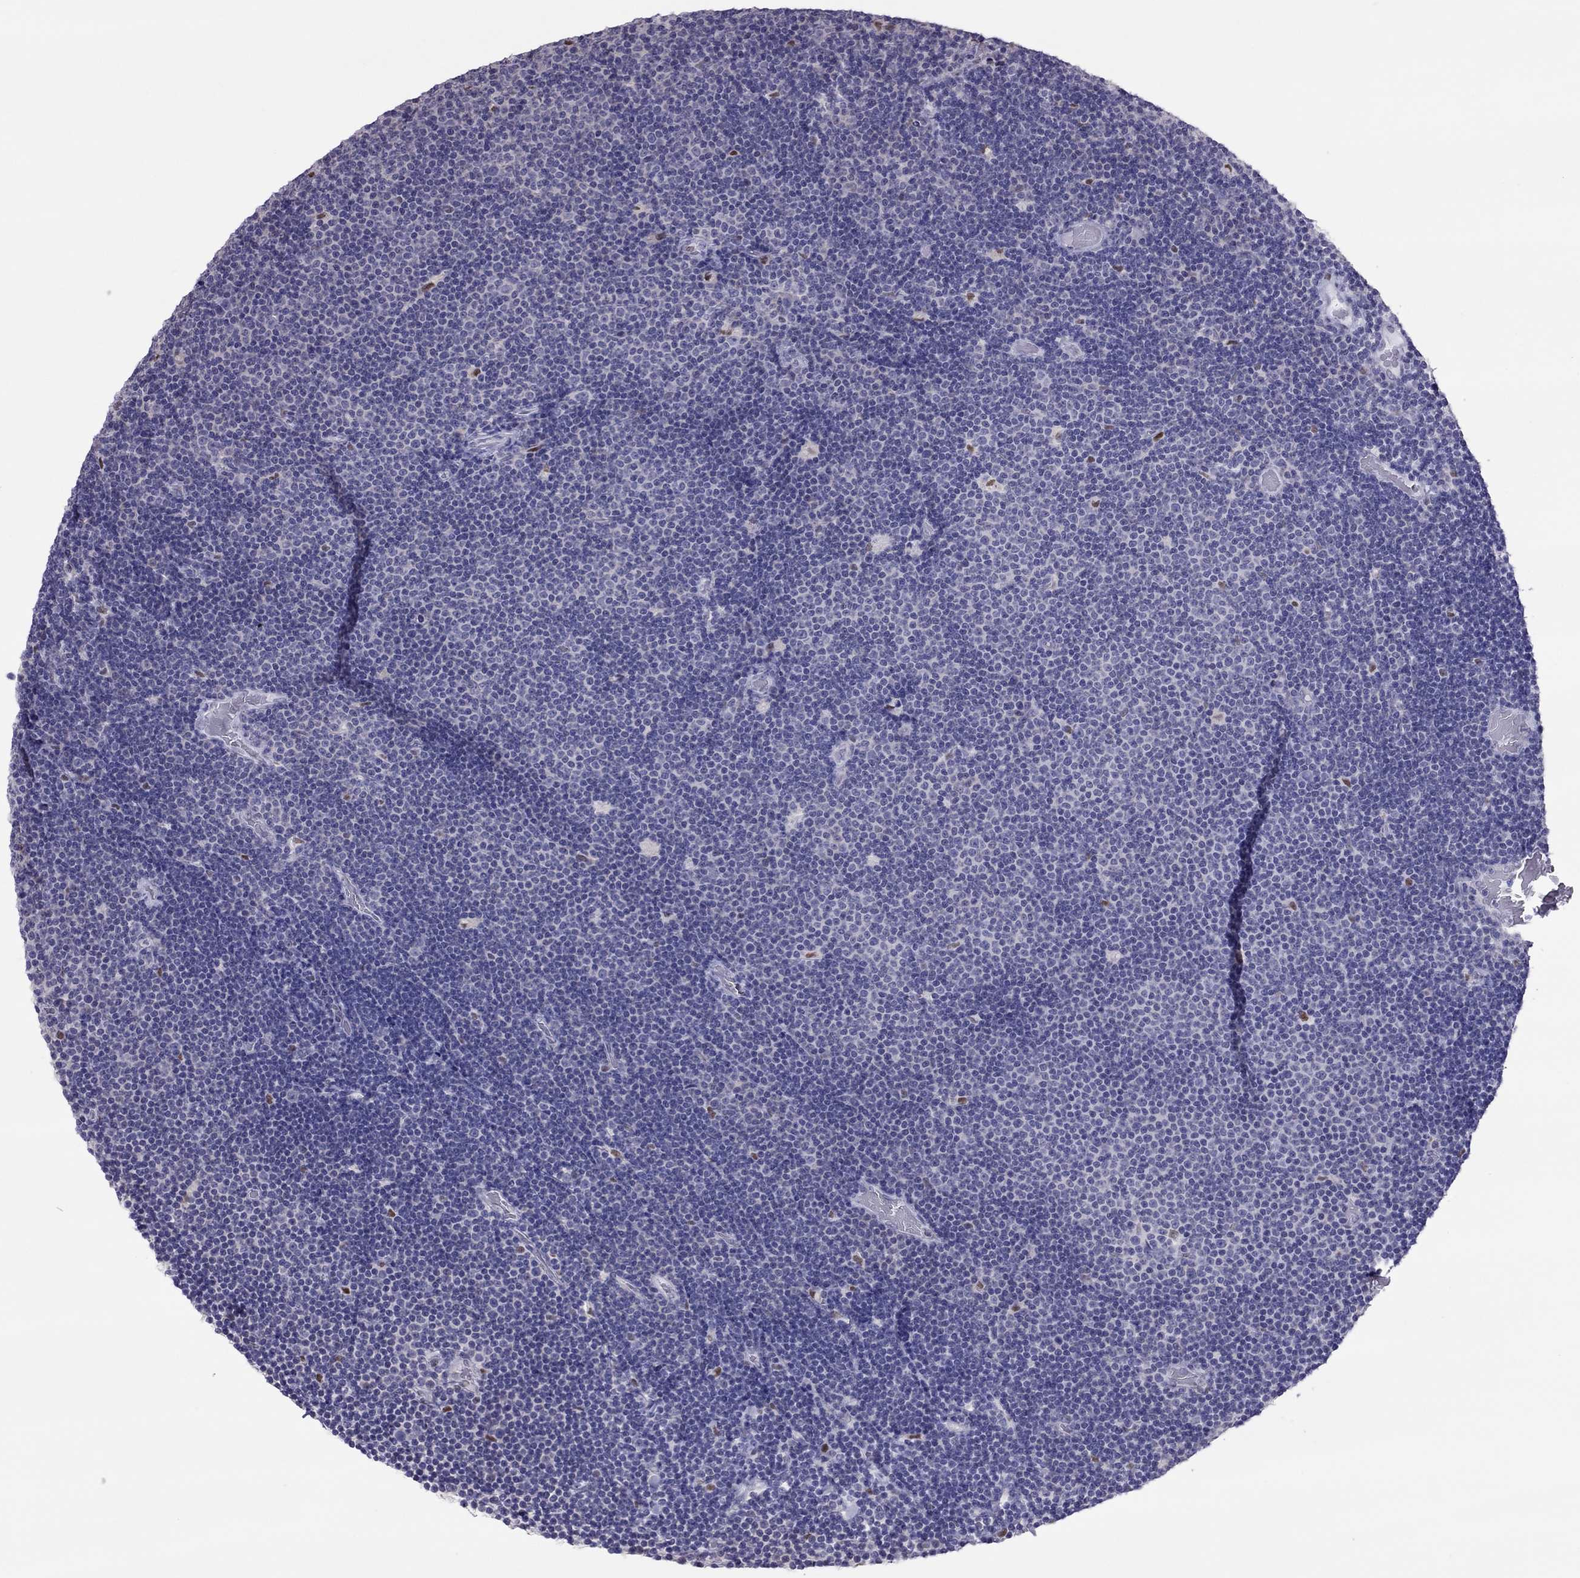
{"staining": {"intensity": "negative", "quantity": "none", "location": "none"}, "tissue": "lymphoma", "cell_type": "Tumor cells", "image_type": "cancer", "snomed": [{"axis": "morphology", "description": "Malignant lymphoma, non-Hodgkin's type, Low grade"}, {"axis": "topography", "description": "Brain"}], "caption": "The micrograph reveals no staining of tumor cells in lymphoma. (IHC, brightfield microscopy, high magnification).", "gene": "SPINT3", "patient": {"sex": "female", "age": 66}}